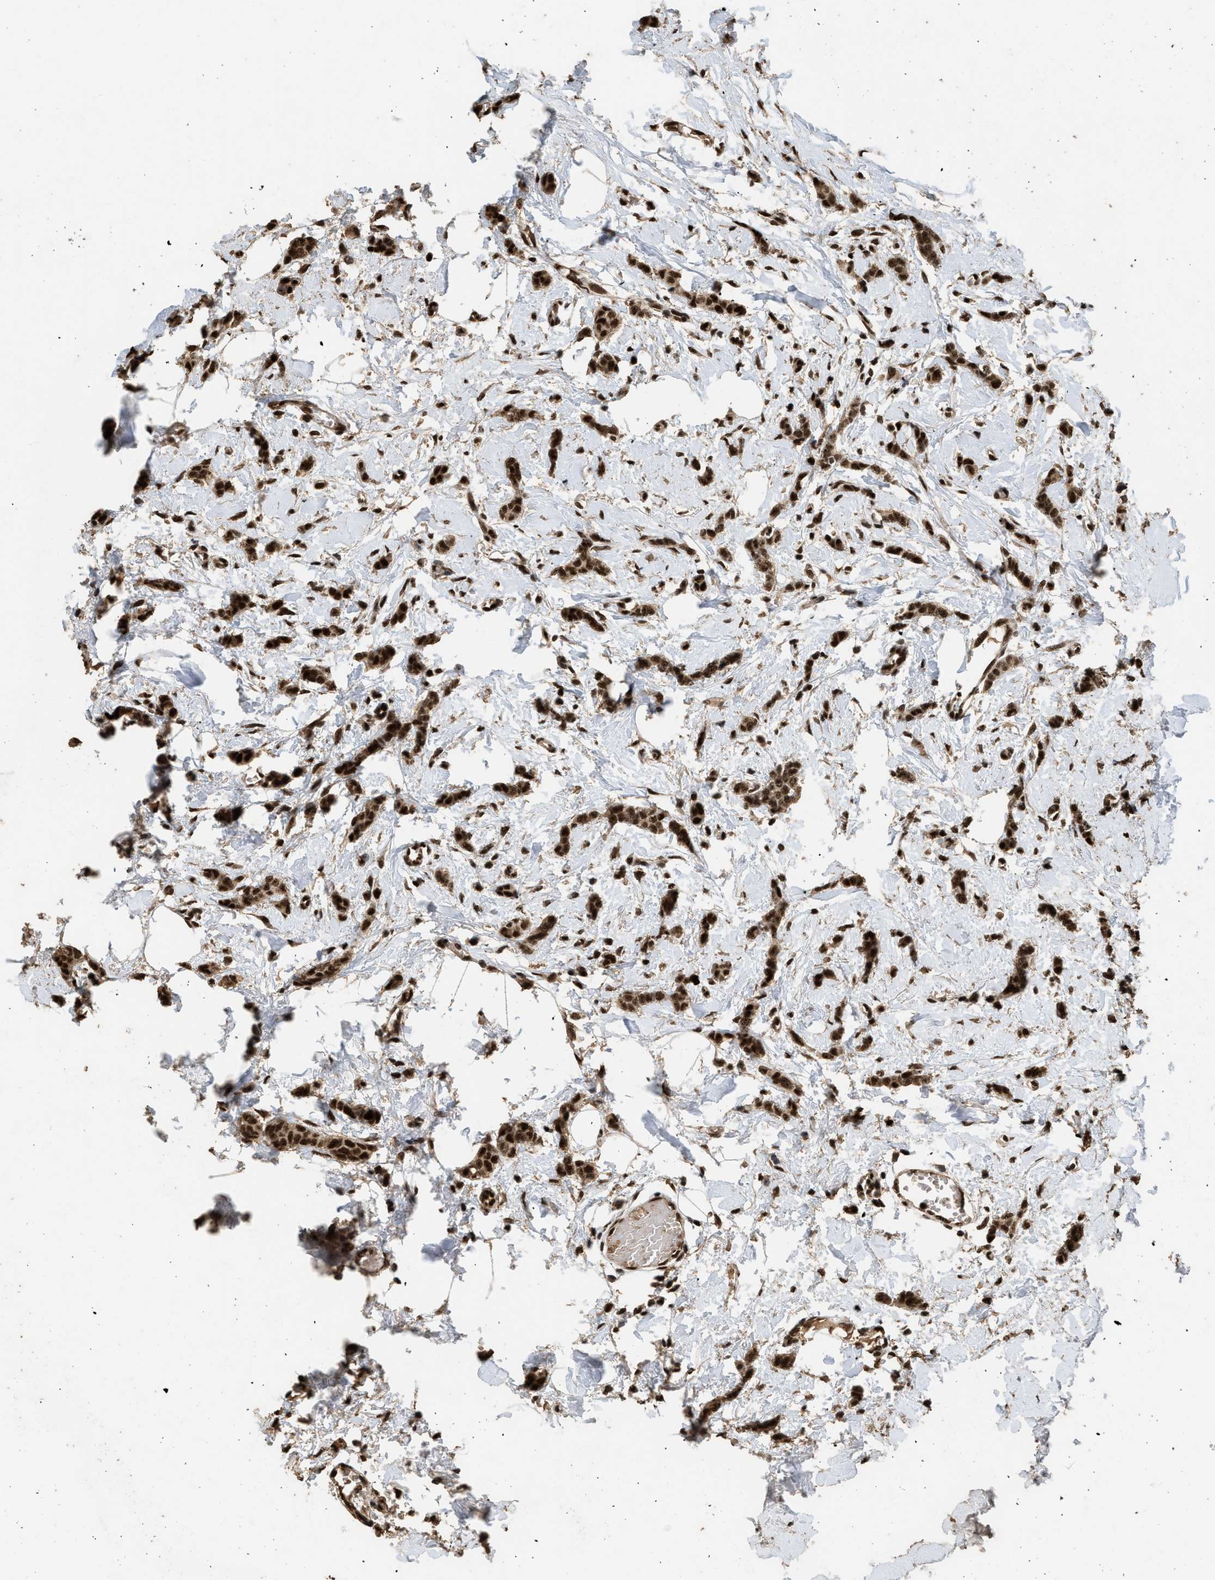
{"staining": {"intensity": "strong", "quantity": ">75%", "location": "nuclear"}, "tissue": "breast cancer", "cell_type": "Tumor cells", "image_type": "cancer", "snomed": [{"axis": "morphology", "description": "Lobular carcinoma"}, {"axis": "topography", "description": "Skin"}, {"axis": "topography", "description": "Breast"}], "caption": "Human breast lobular carcinoma stained for a protein (brown) shows strong nuclear positive positivity in about >75% of tumor cells.", "gene": "PPP4R3B", "patient": {"sex": "female", "age": 46}}